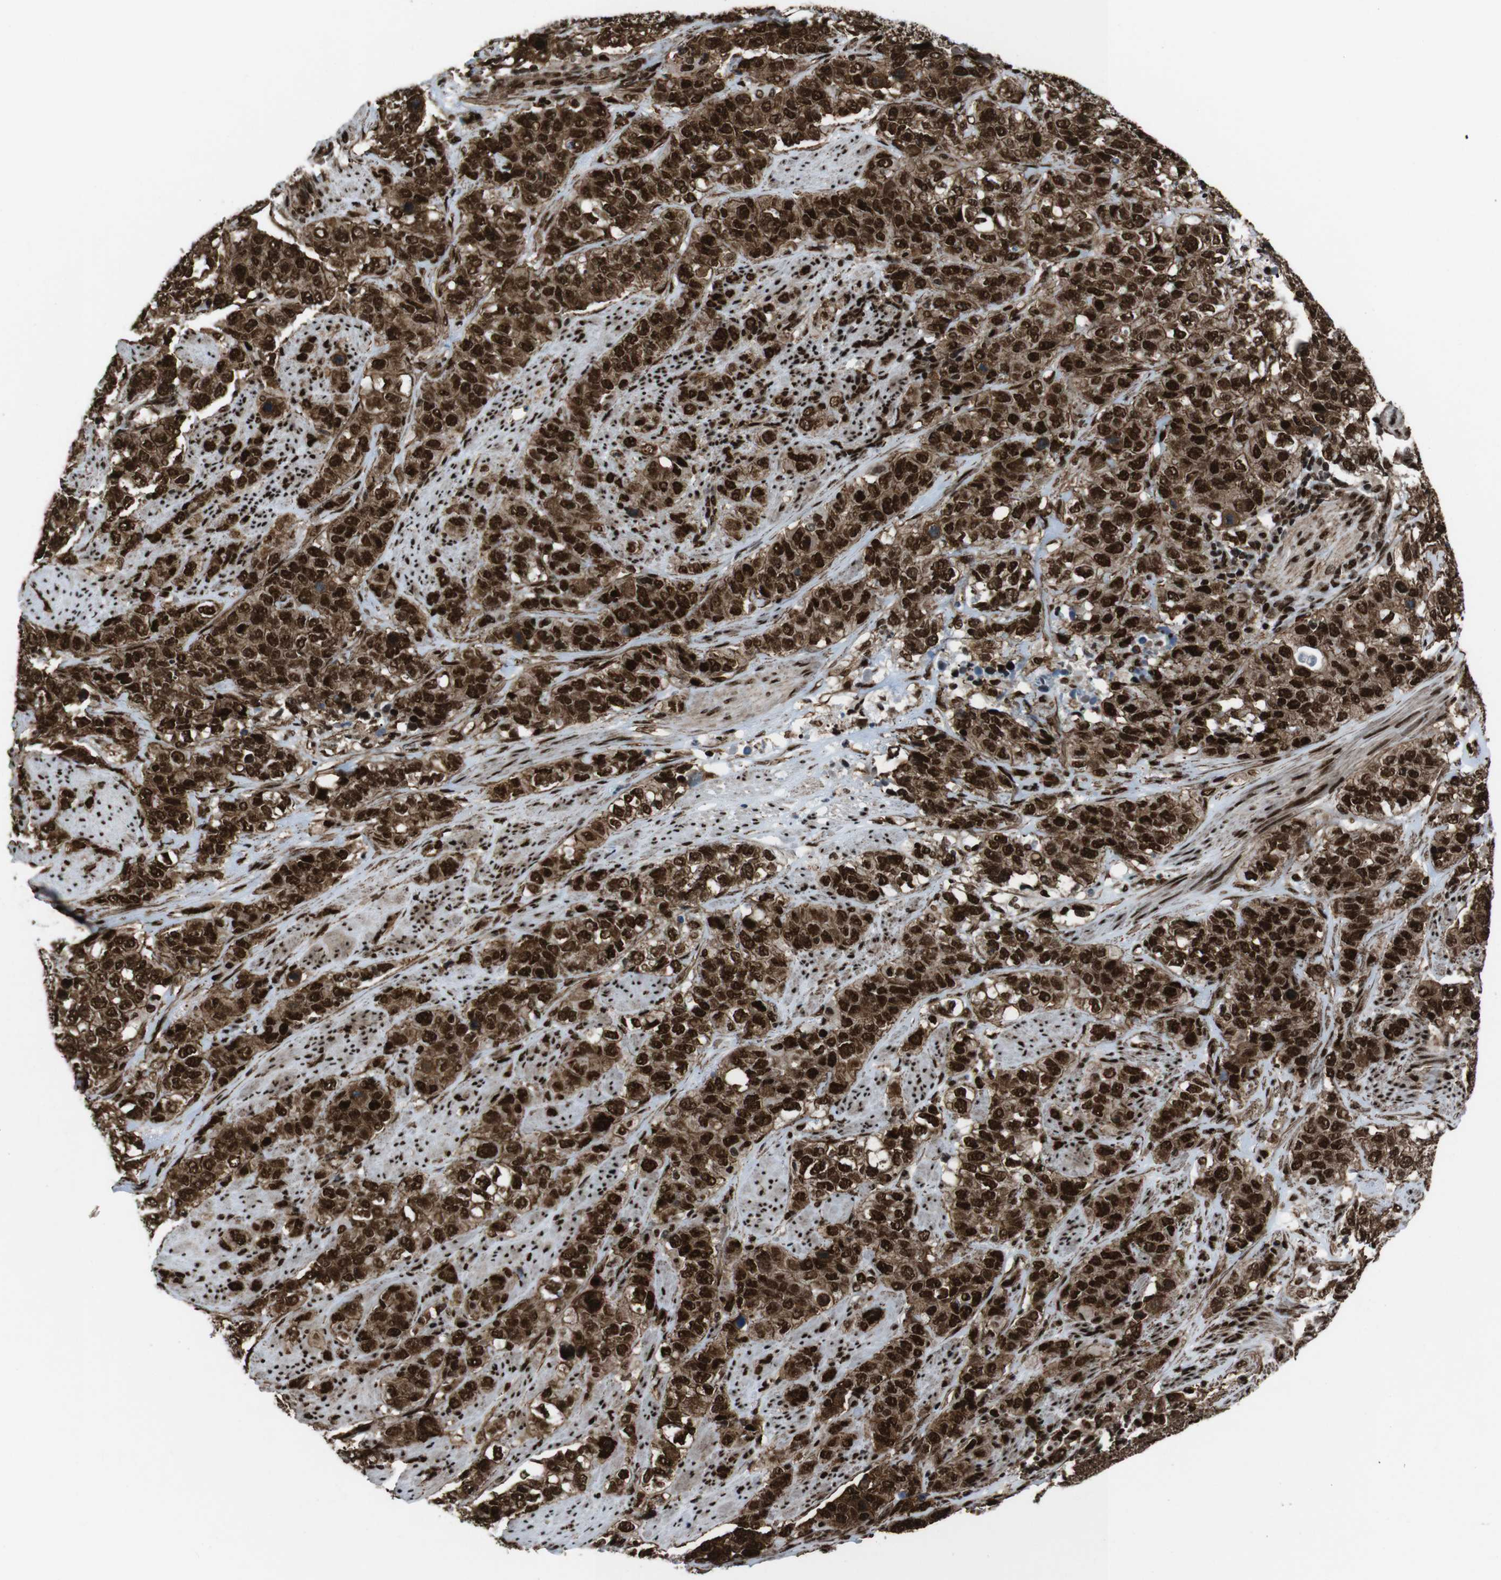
{"staining": {"intensity": "strong", "quantity": ">75%", "location": "cytoplasmic/membranous,nuclear"}, "tissue": "stomach cancer", "cell_type": "Tumor cells", "image_type": "cancer", "snomed": [{"axis": "morphology", "description": "Adenocarcinoma, NOS"}, {"axis": "topography", "description": "Stomach"}], "caption": "Immunohistochemical staining of human stomach cancer (adenocarcinoma) reveals high levels of strong cytoplasmic/membranous and nuclear protein positivity in approximately >75% of tumor cells.", "gene": "HNRNPU", "patient": {"sex": "male", "age": 48}}